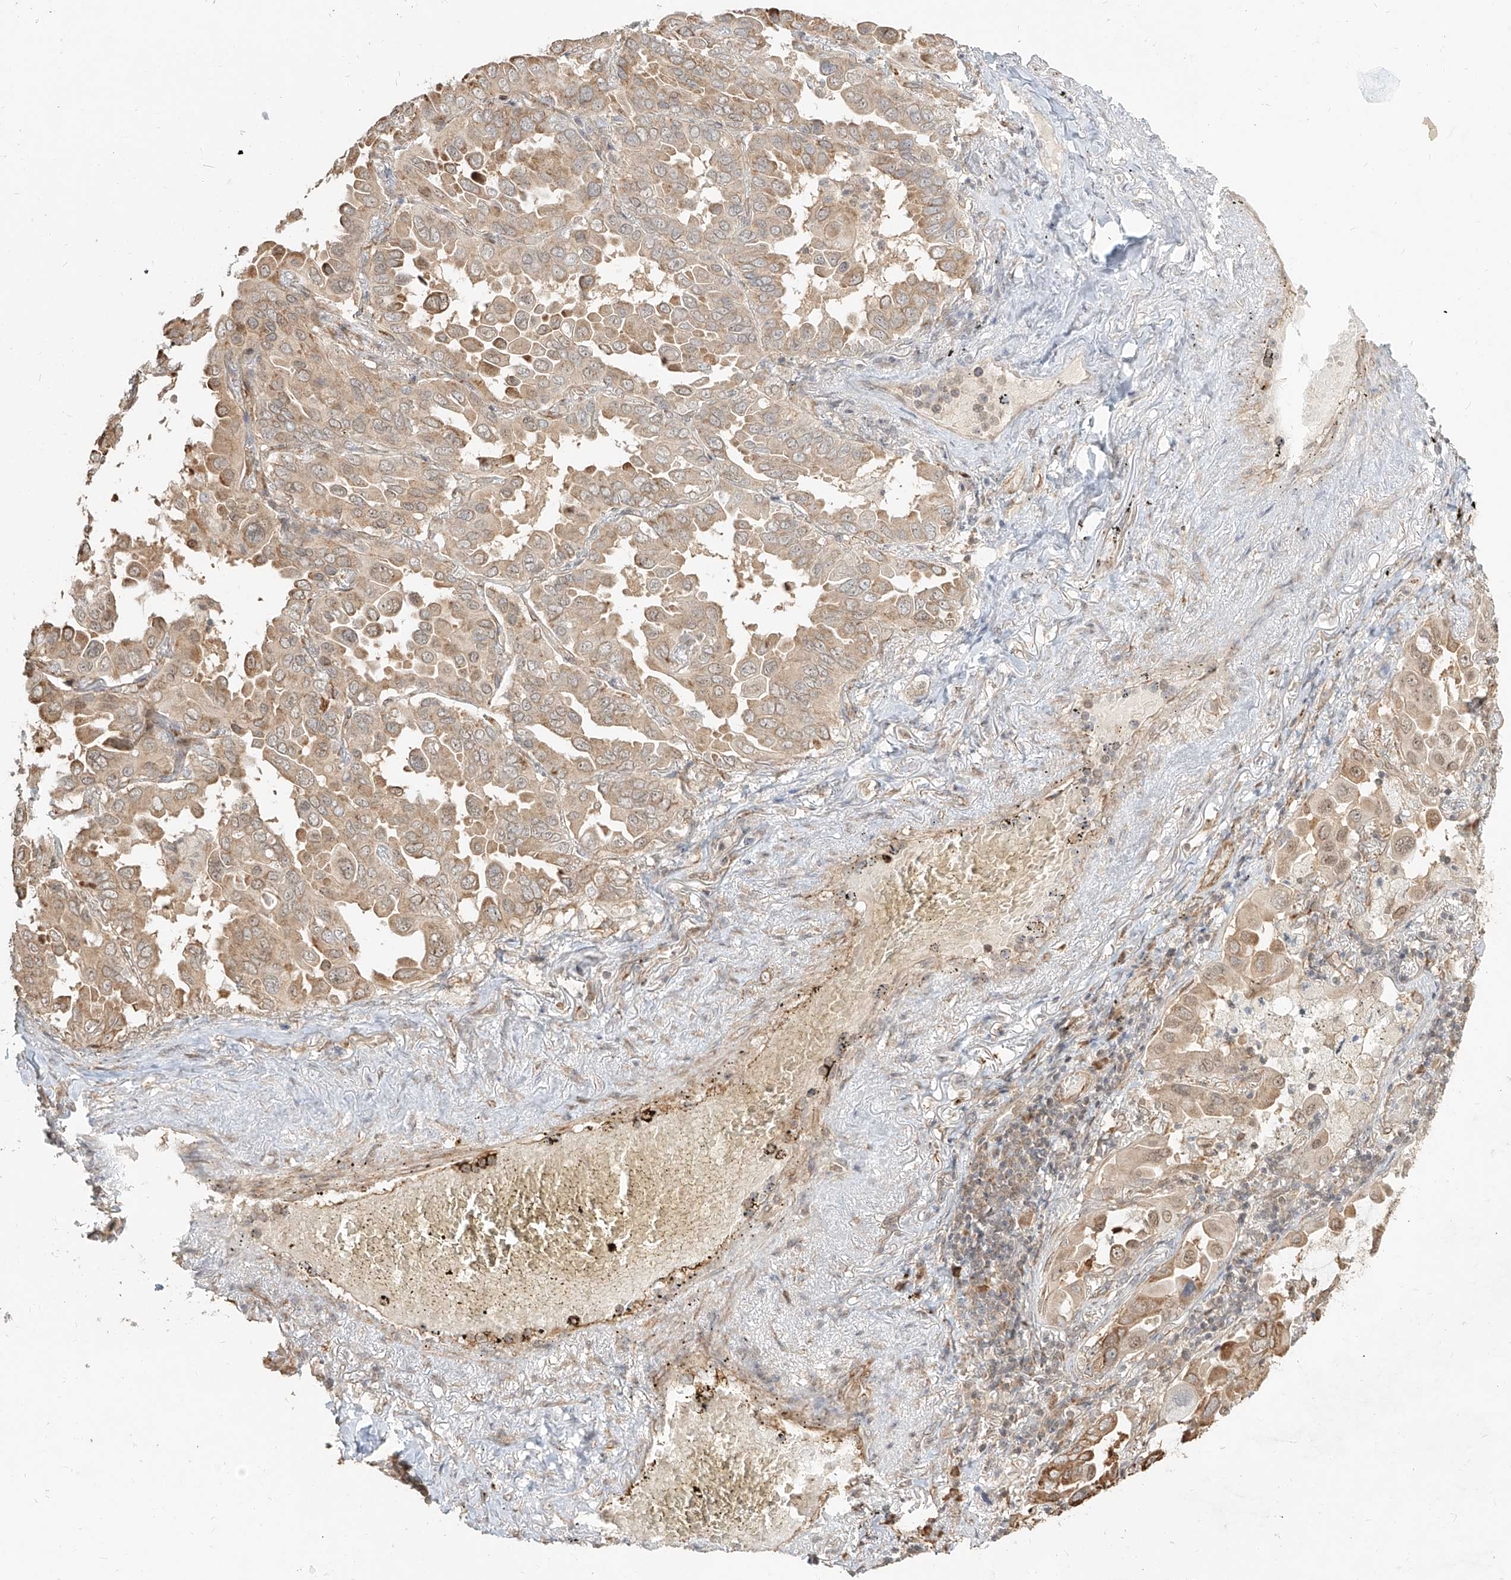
{"staining": {"intensity": "moderate", "quantity": ">75%", "location": "cytoplasmic/membranous"}, "tissue": "lung cancer", "cell_type": "Tumor cells", "image_type": "cancer", "snomed": [{"axis": "morphology", "description": "Adenocarcinoma, NOS"}, {"axis": "topography", "description": "Lung"}], "caption": "The photomicrograph exhibits a brown stain indicating the presence of a protein in the cytoplasmic/membranous of tumor cells in adenocarcinoma (lung).", "gene": "UBE2K", "patient": {"sex": "male", "age": 64}}